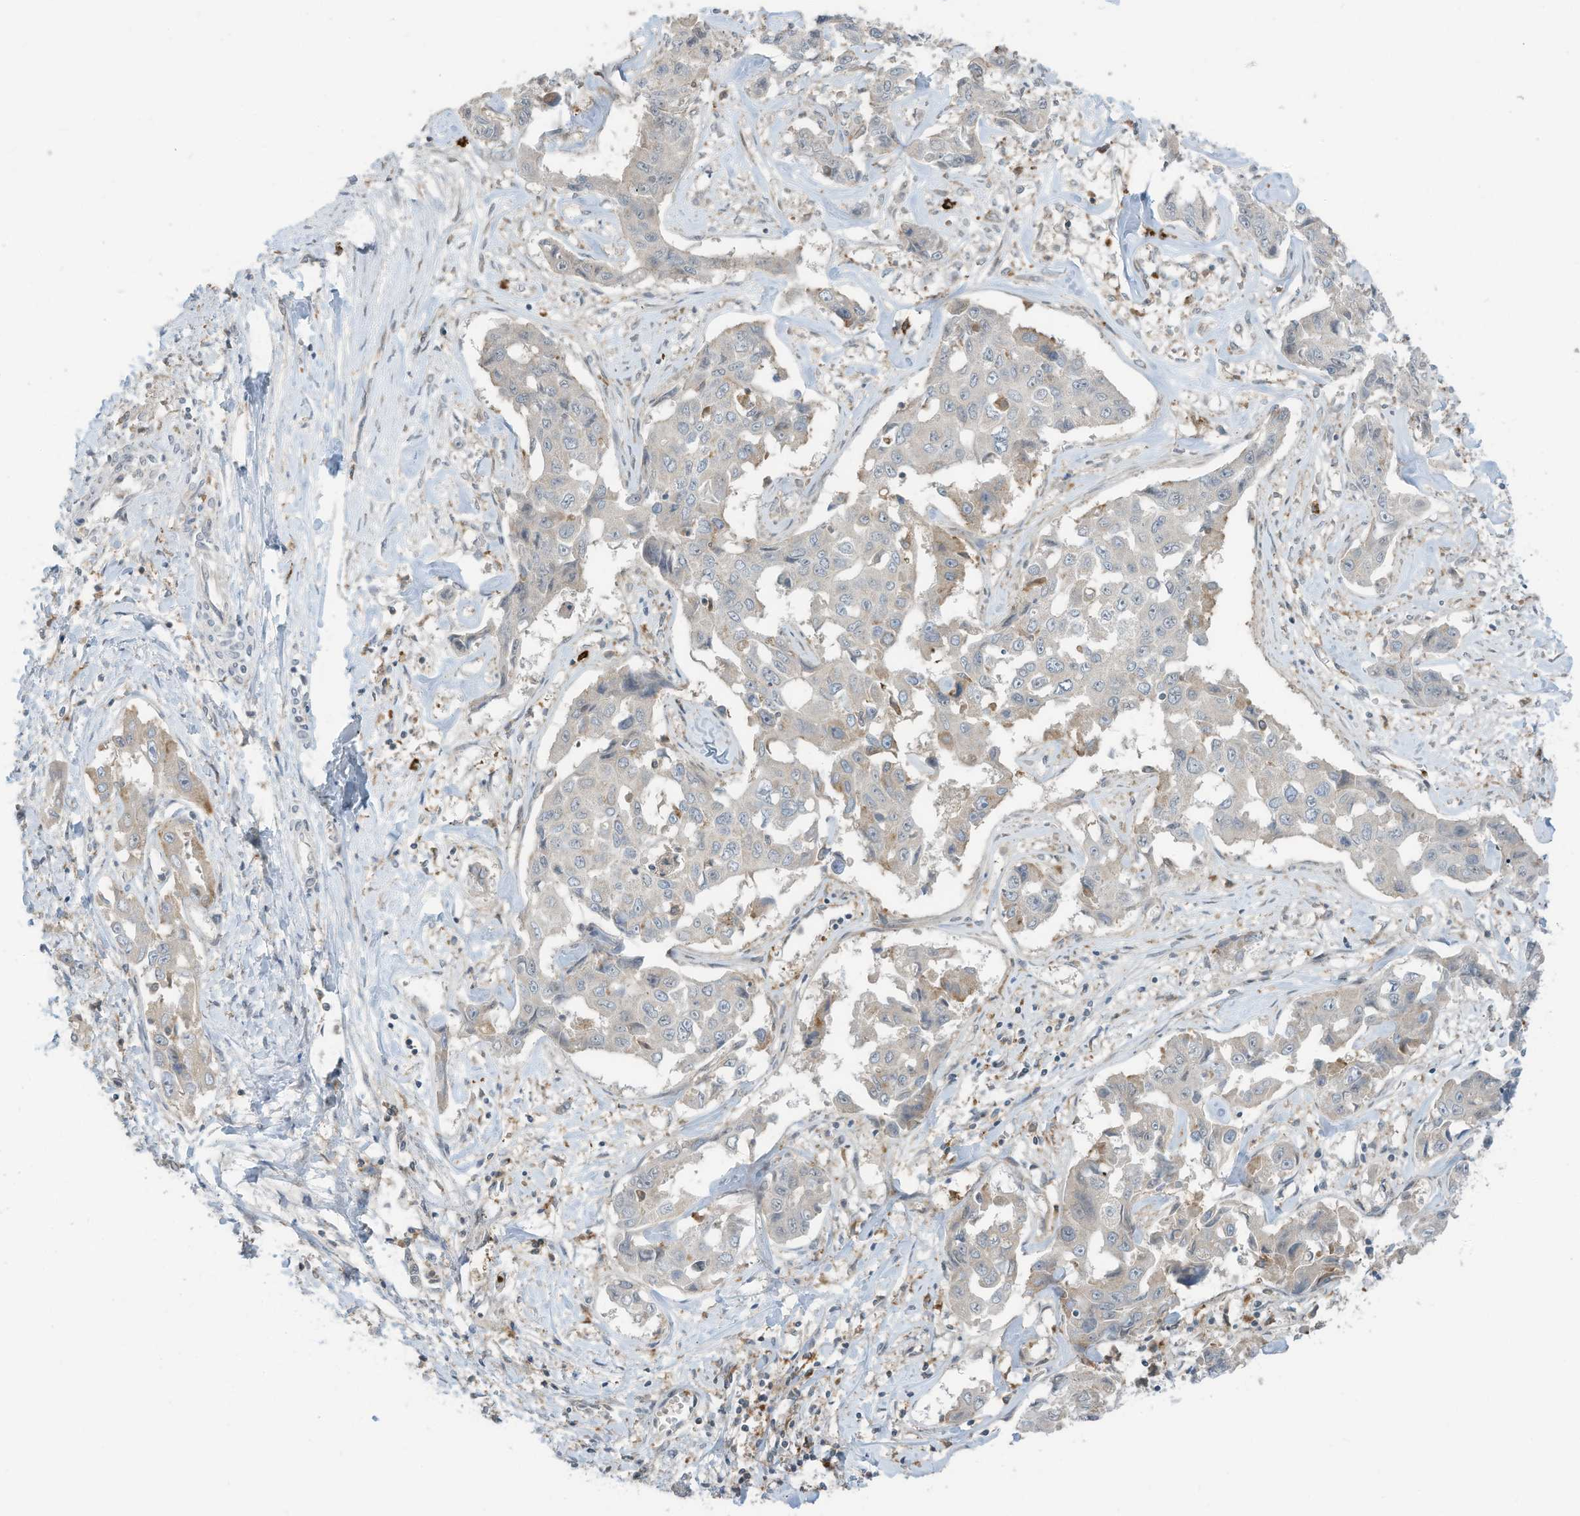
{"staining": {"intensity": "weak", "quantity": "<25%", "location": "cytoplasmic/membranous"}, "tissue": "liver cancer", "cell_type": "Tumor cells", "image_type": "cancer", "snomed": [{"axis": "morphology", "description": "Cholangiocarcinoma"}, {"axis": "topography", "description": "Liver"}], "caption": "Photomicrograph shows no protein positivity in tumor cells of liver cholangiocarcinoma tissue.", "gene": "DZIP3", "patient": {"sex": "male", "age": 59}}